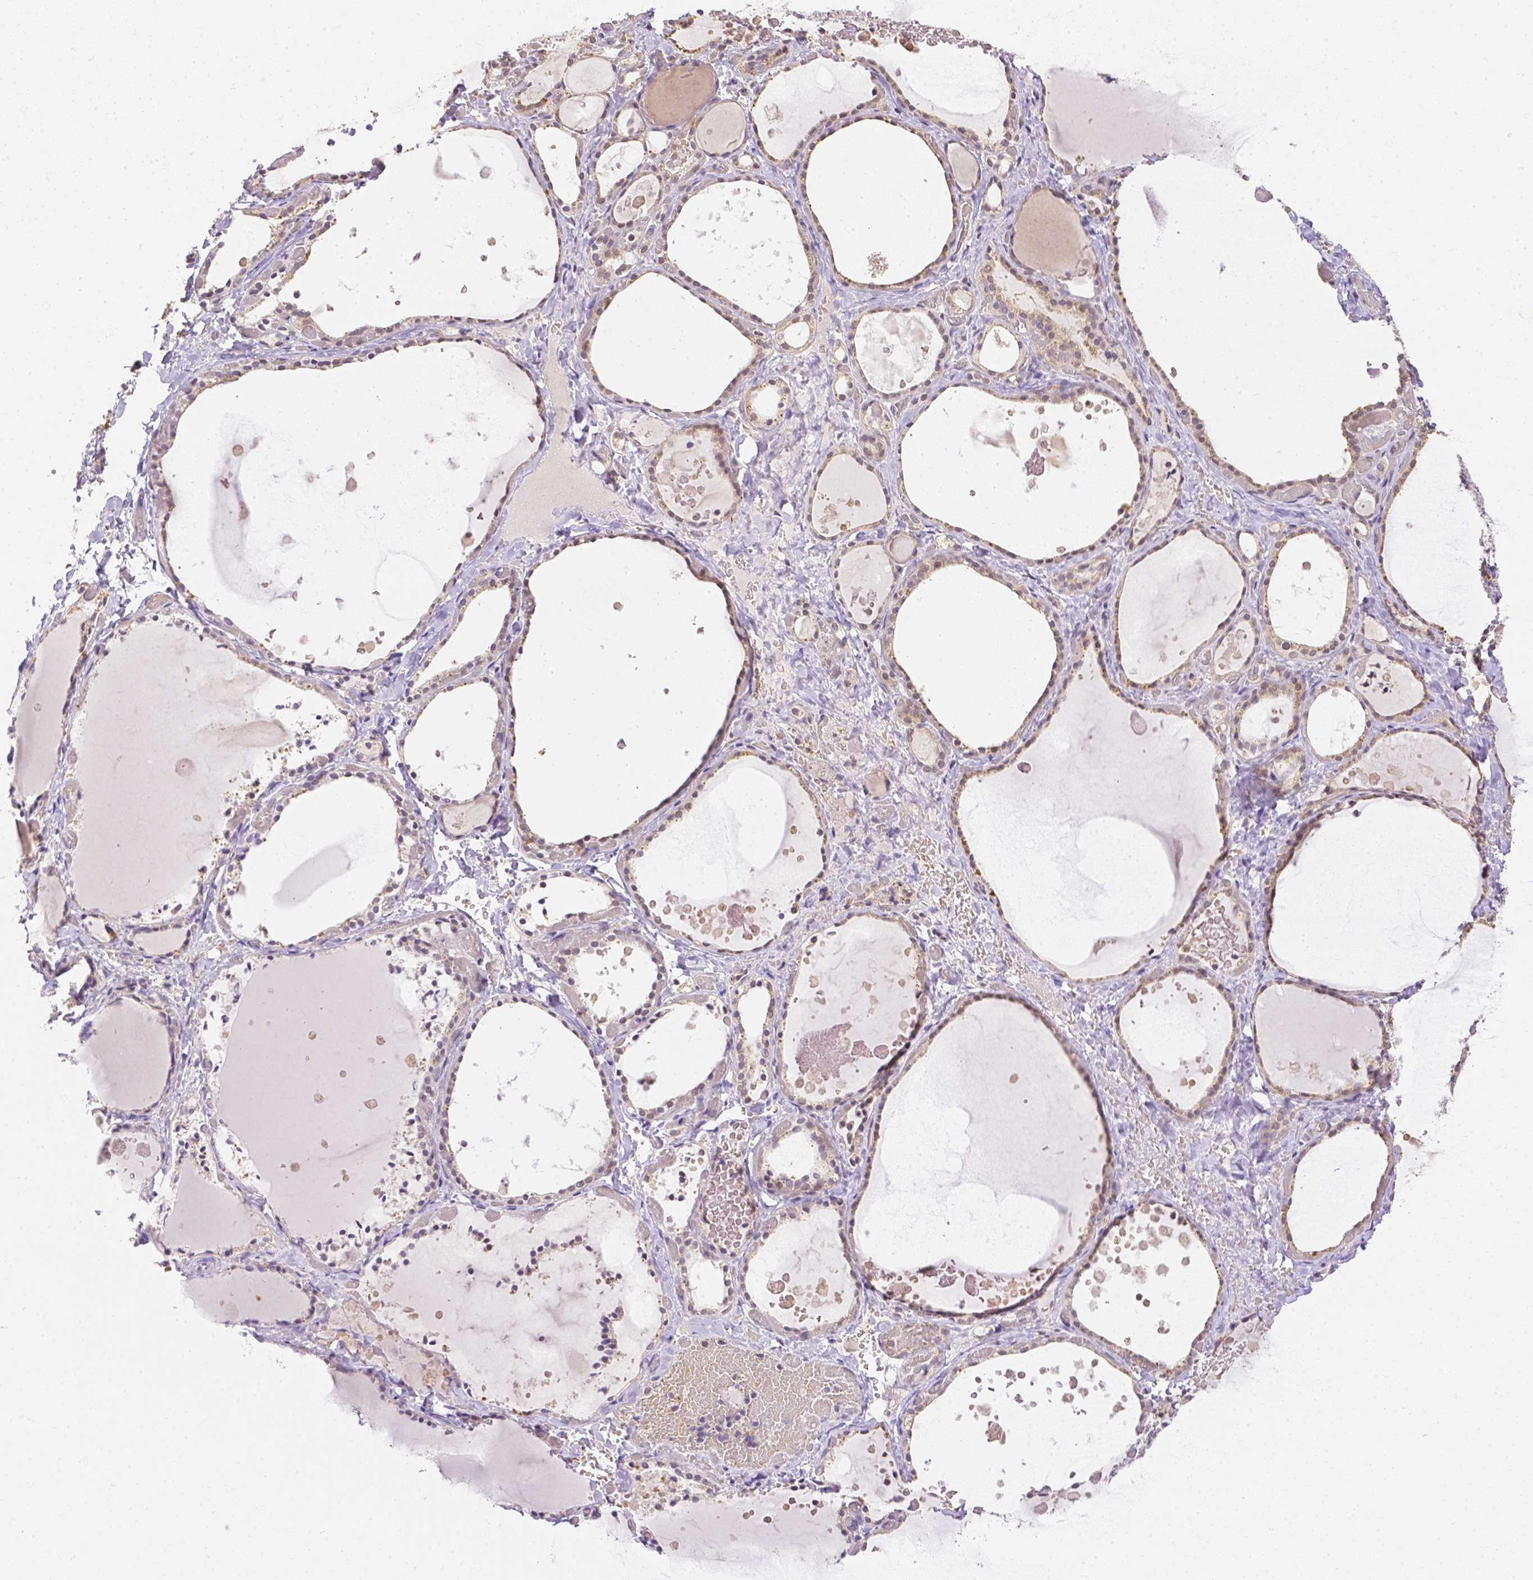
{"staining": {"intensity": "weak", "quantity": "25%-75%", "location": "cytoplasmic/membranous,nuclear"}, "tissue": "thyroid gland", "cell_type": "Glandular cells", "image_type": "normal", "snomed": [{"axis": "morphology", "description": "Normal tissue, NOS"}, {"axis": "topography", "description": "Thyroid gland"}], "caption": "This image demonstrates immunohistochemistry (IHC) staining of unremarkable thyroid gland, with low weak cytoplasmic/membranous,nuclear positivity in about 25%-75% of glandular cells.", "gene": "ZNF280B", "patient": {"sex": "female", "age": 56}}